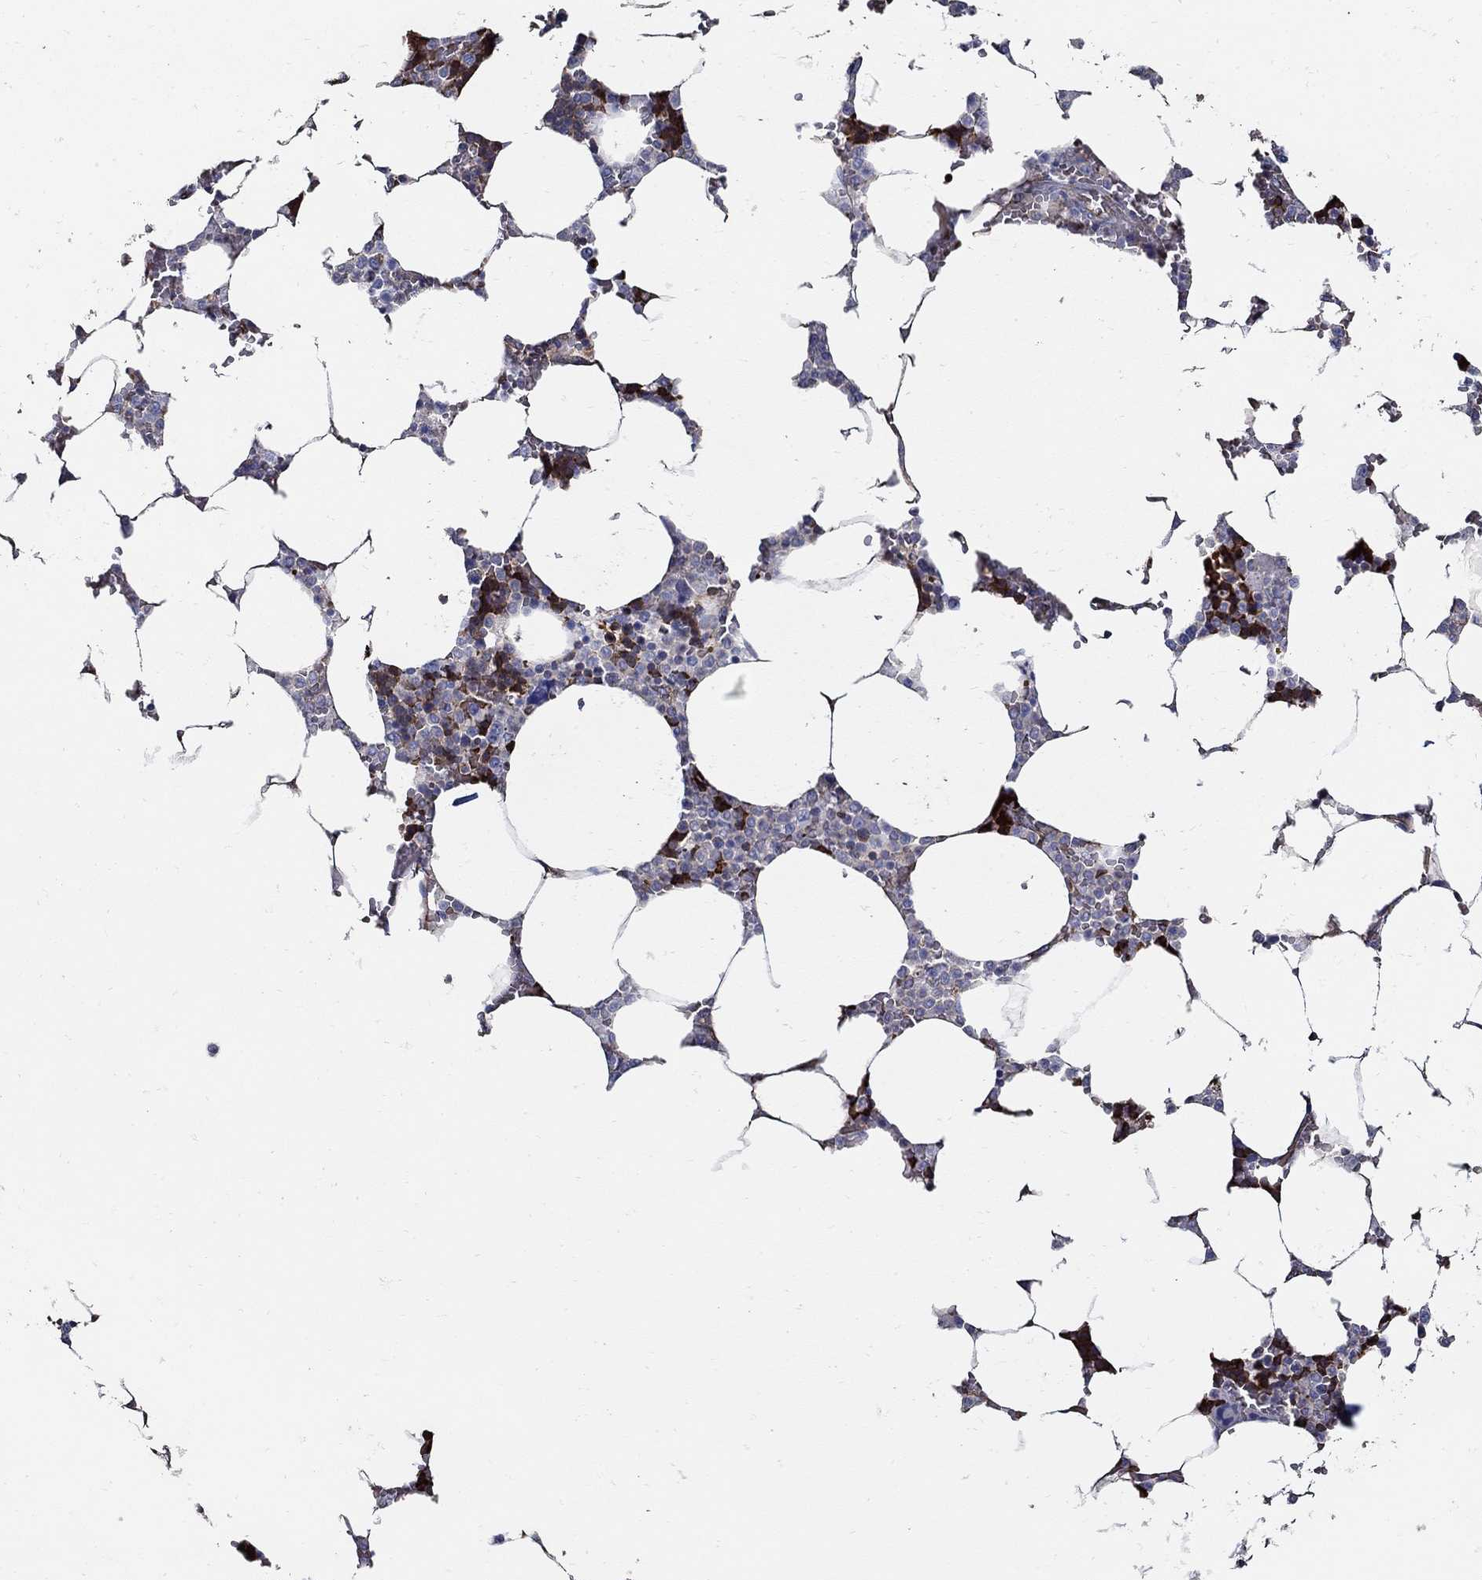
{"staining": {"intensity": "strong", "quantity": "25%-75%", "location": "cytoplasmic/membranous"}, "tissue": "bone marrow", "cell_type": "Hematopoietic cells", "image_type": "normal", "snomed": [{"axis": "morphology", "description": "Normal tissue, NOS"}, {"axis": "topography", "description": "Bone marrow"}], "caption": "Immunohistochemistry micrograph of normal bone marrow: bone marrow stained using immunohistochemistry reveals high levels of strong protein expression localized specifically in the cytoplasmic/membranous of hematopoietic cells, appearing as a cytoplasmic/membranous brown color.", "gene": "APBB3", "patient": {"sex": "male", "age": 63}}